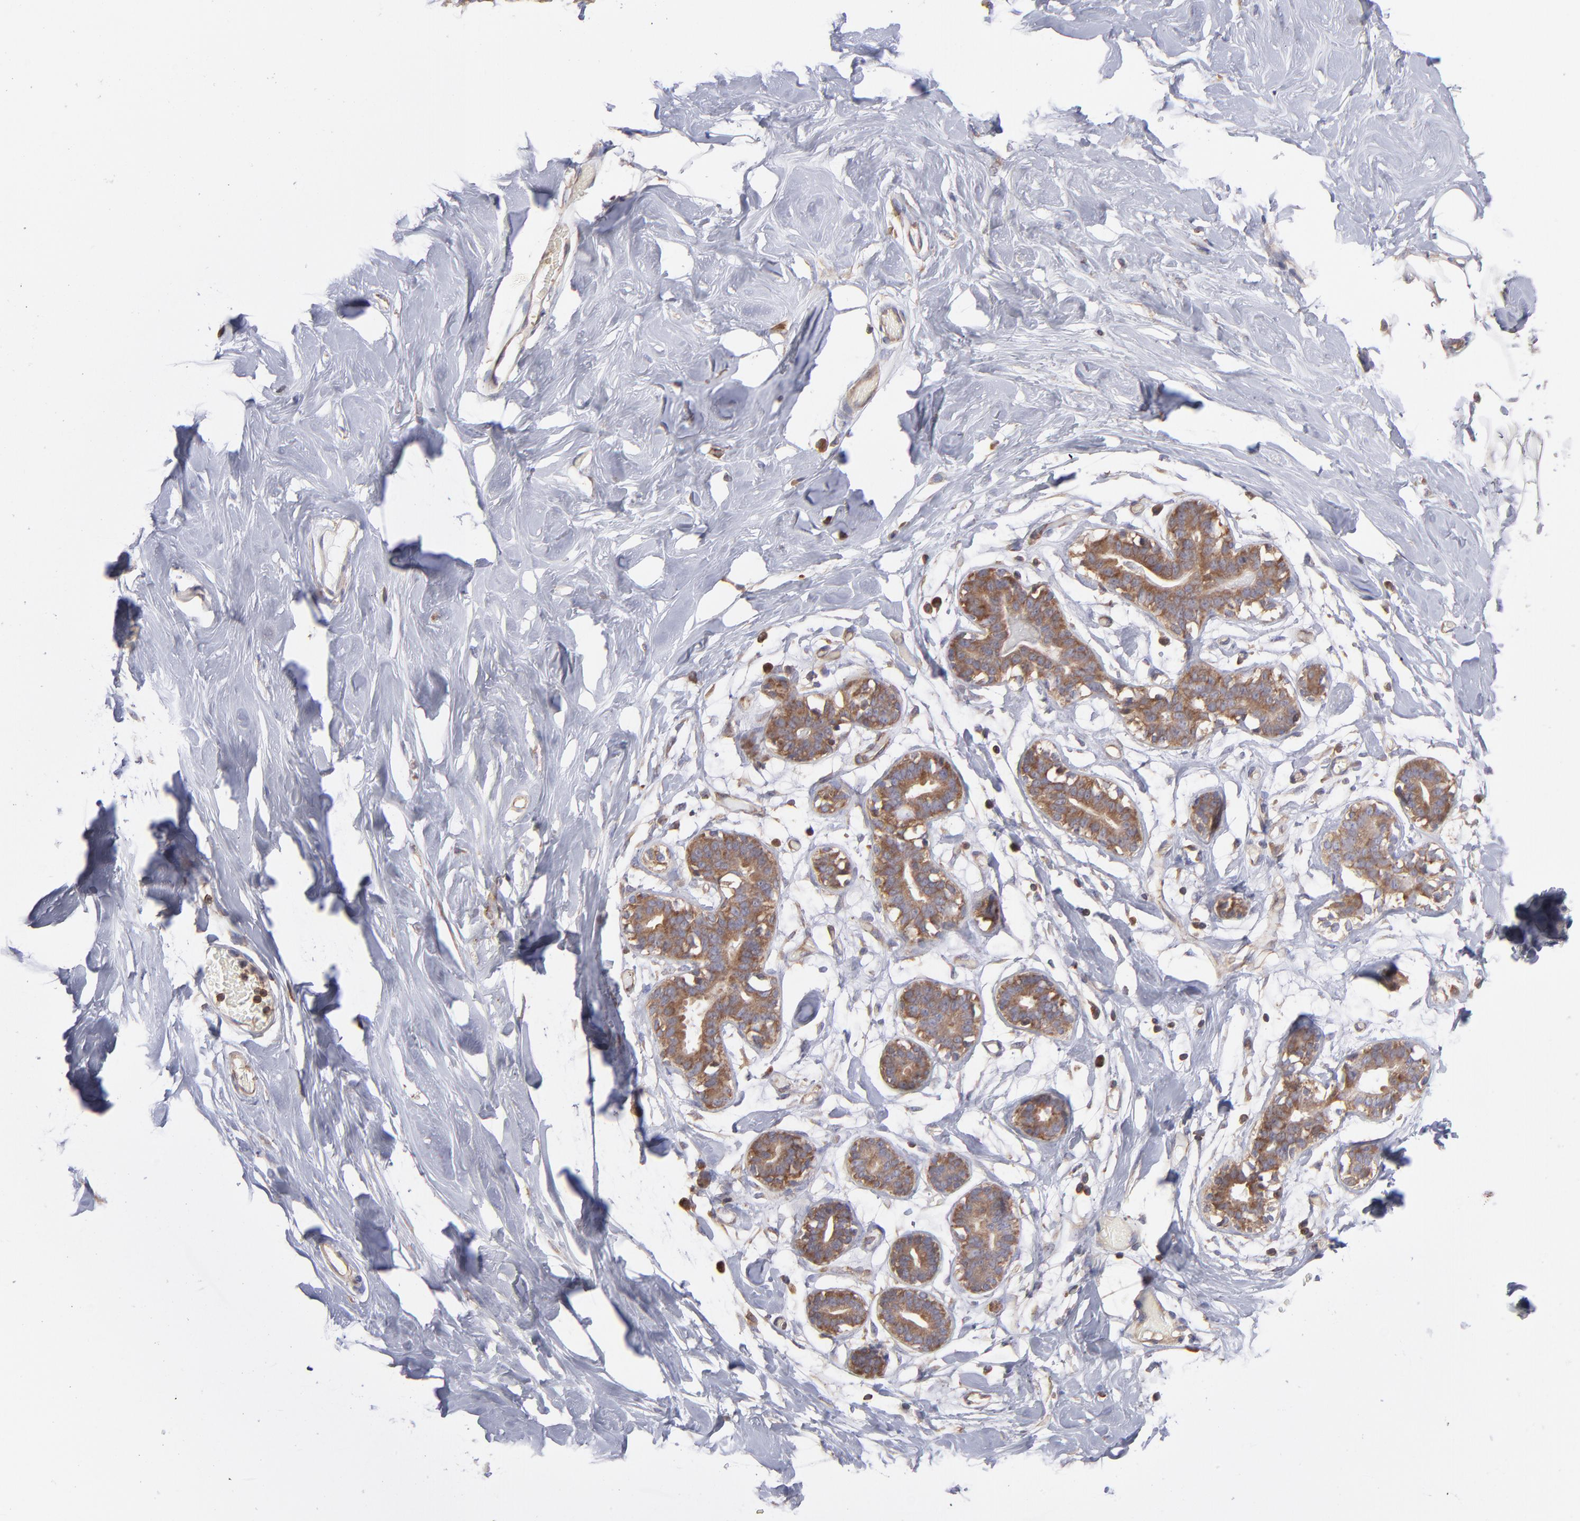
{"staining": {"intensity": "negative", "quantity": "none", "location": "none"}, "tissue": "breast", "cell_type": "Adipocytes", "image_type": "normal", "snomed": [{"axis": "morphology", "description": "Normal tissue, NOS"}, {"axis": "topography", "description": "Breast"}, {"axis": "topography", "description": "Soft tissue"}], "caption": "Immunohistochemistry of benign human breast exhibits no staining in adipocytes.", "gene": "MAPRE1", "patient": {"sex": "female", "age": 25}}